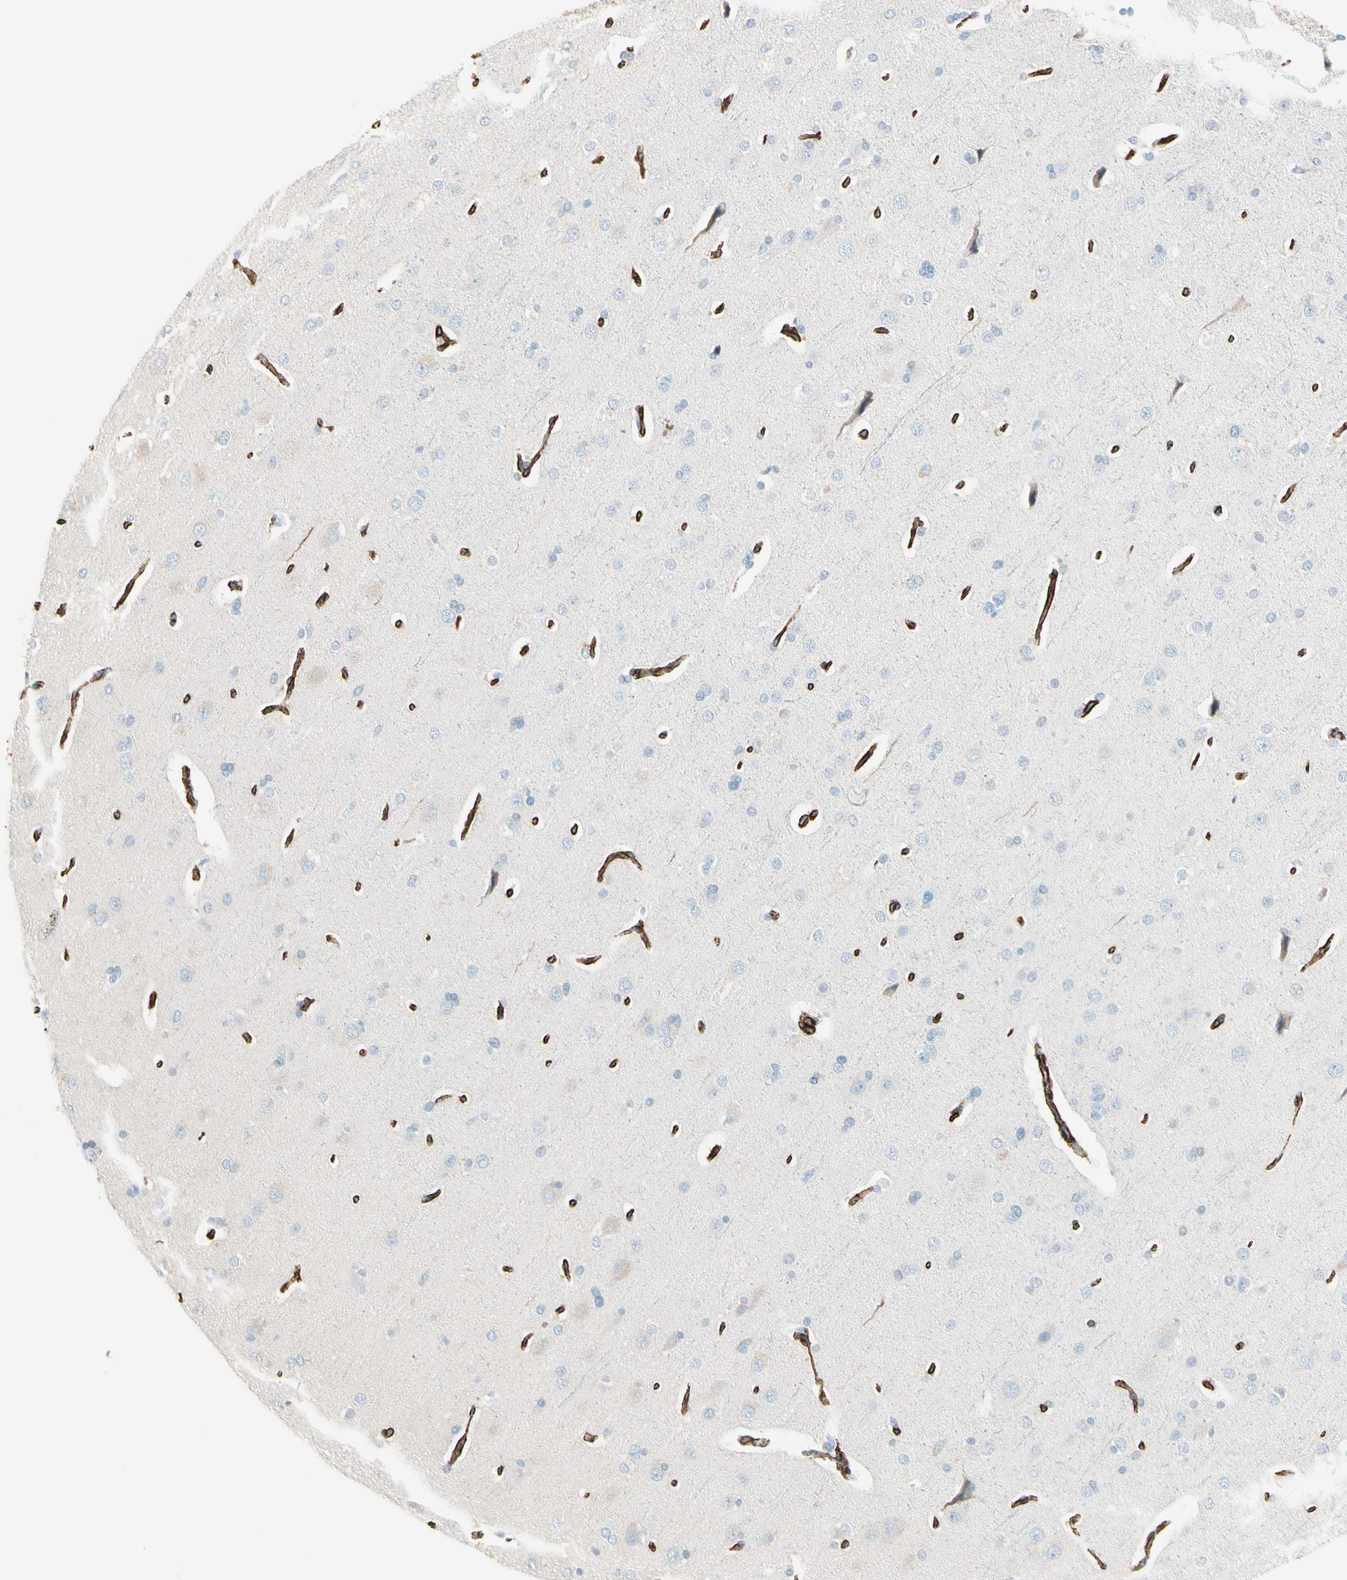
{"staining": {"intensity": "moderate", "quantity": ">75%", "location": "cytoplasmic/membranous"}, "tissue": "cerebral cortex", "cell_type": "Endothelial cells", "image_type": "normal", "snomed": [{"axis": "morphology", "description": "Normal tissue, NOS"}, {"axis": "topography", "description": "Cerebral cortex"}], "caption": "Immunohistochemistry of normal human cerebral cortex reveals medium levels of moderate cytoplasmic/membranous expression in approximately >75% of endothelial cells.", "gene": "CALD1", "patient": {"sex": "male", "age": 62}}